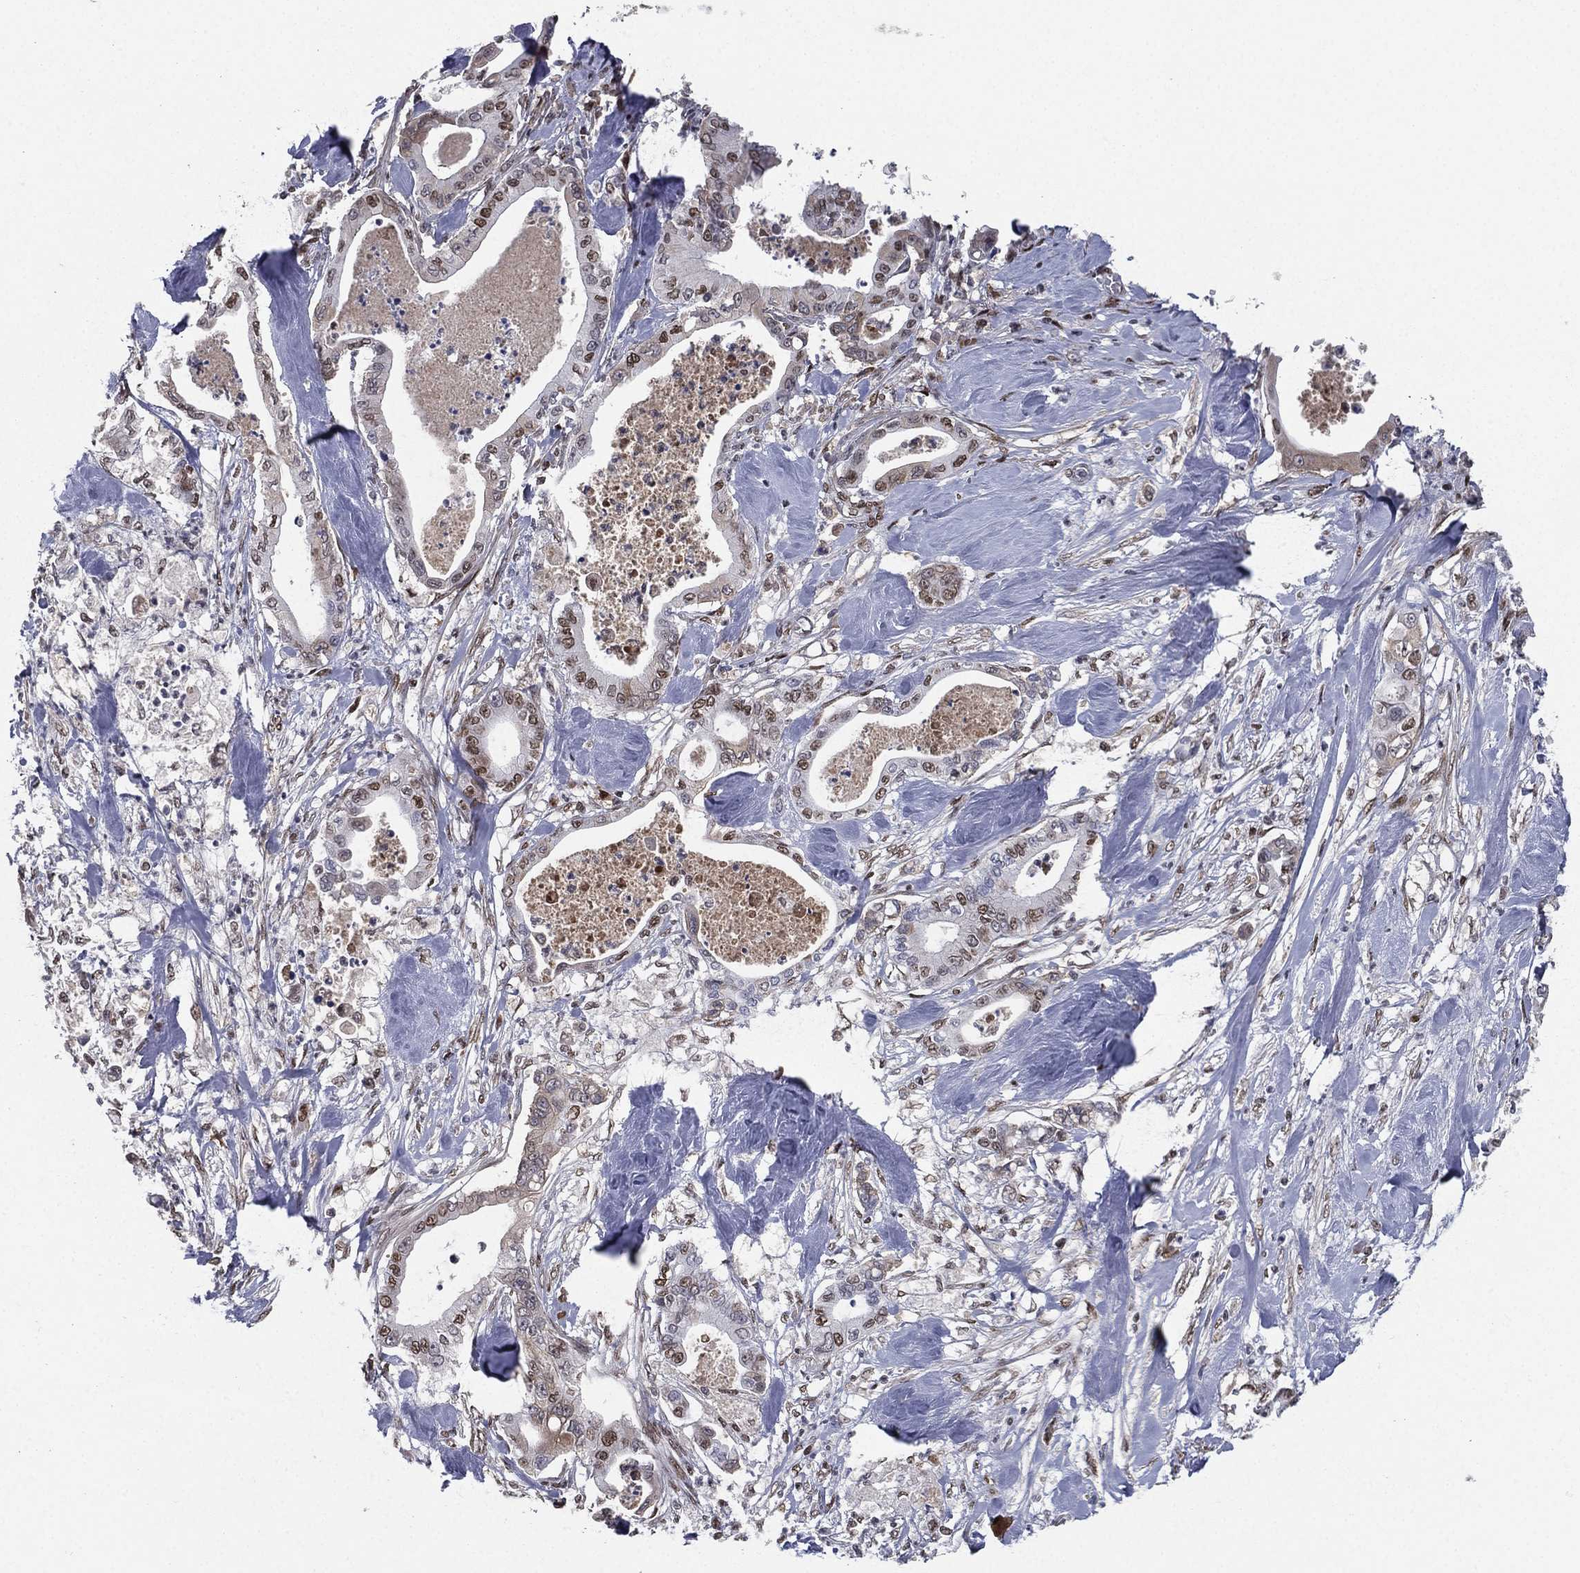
{"staining": {"intensity": "strong", "quantity": "<25%", "location": "nuclear"}, "tissue": "pancreatic cancer", "cell_type": "Tumor cells", "image_type": "cancer", "snomed": [{"axis": "morphology", "description": "Adenocarcinoma, NOS"}, {"axis": "topography", "description": "Pancreas"}], "caption": "Pancreatic cancer stained with DAB (3,3'-diaminobenzidine) immunohistochemistry exhibits medium levels of strong nuclear staining in about <25% of tumor cells.", "gene": "RTF1", "patient": {"sex": "male", "age": 71}}